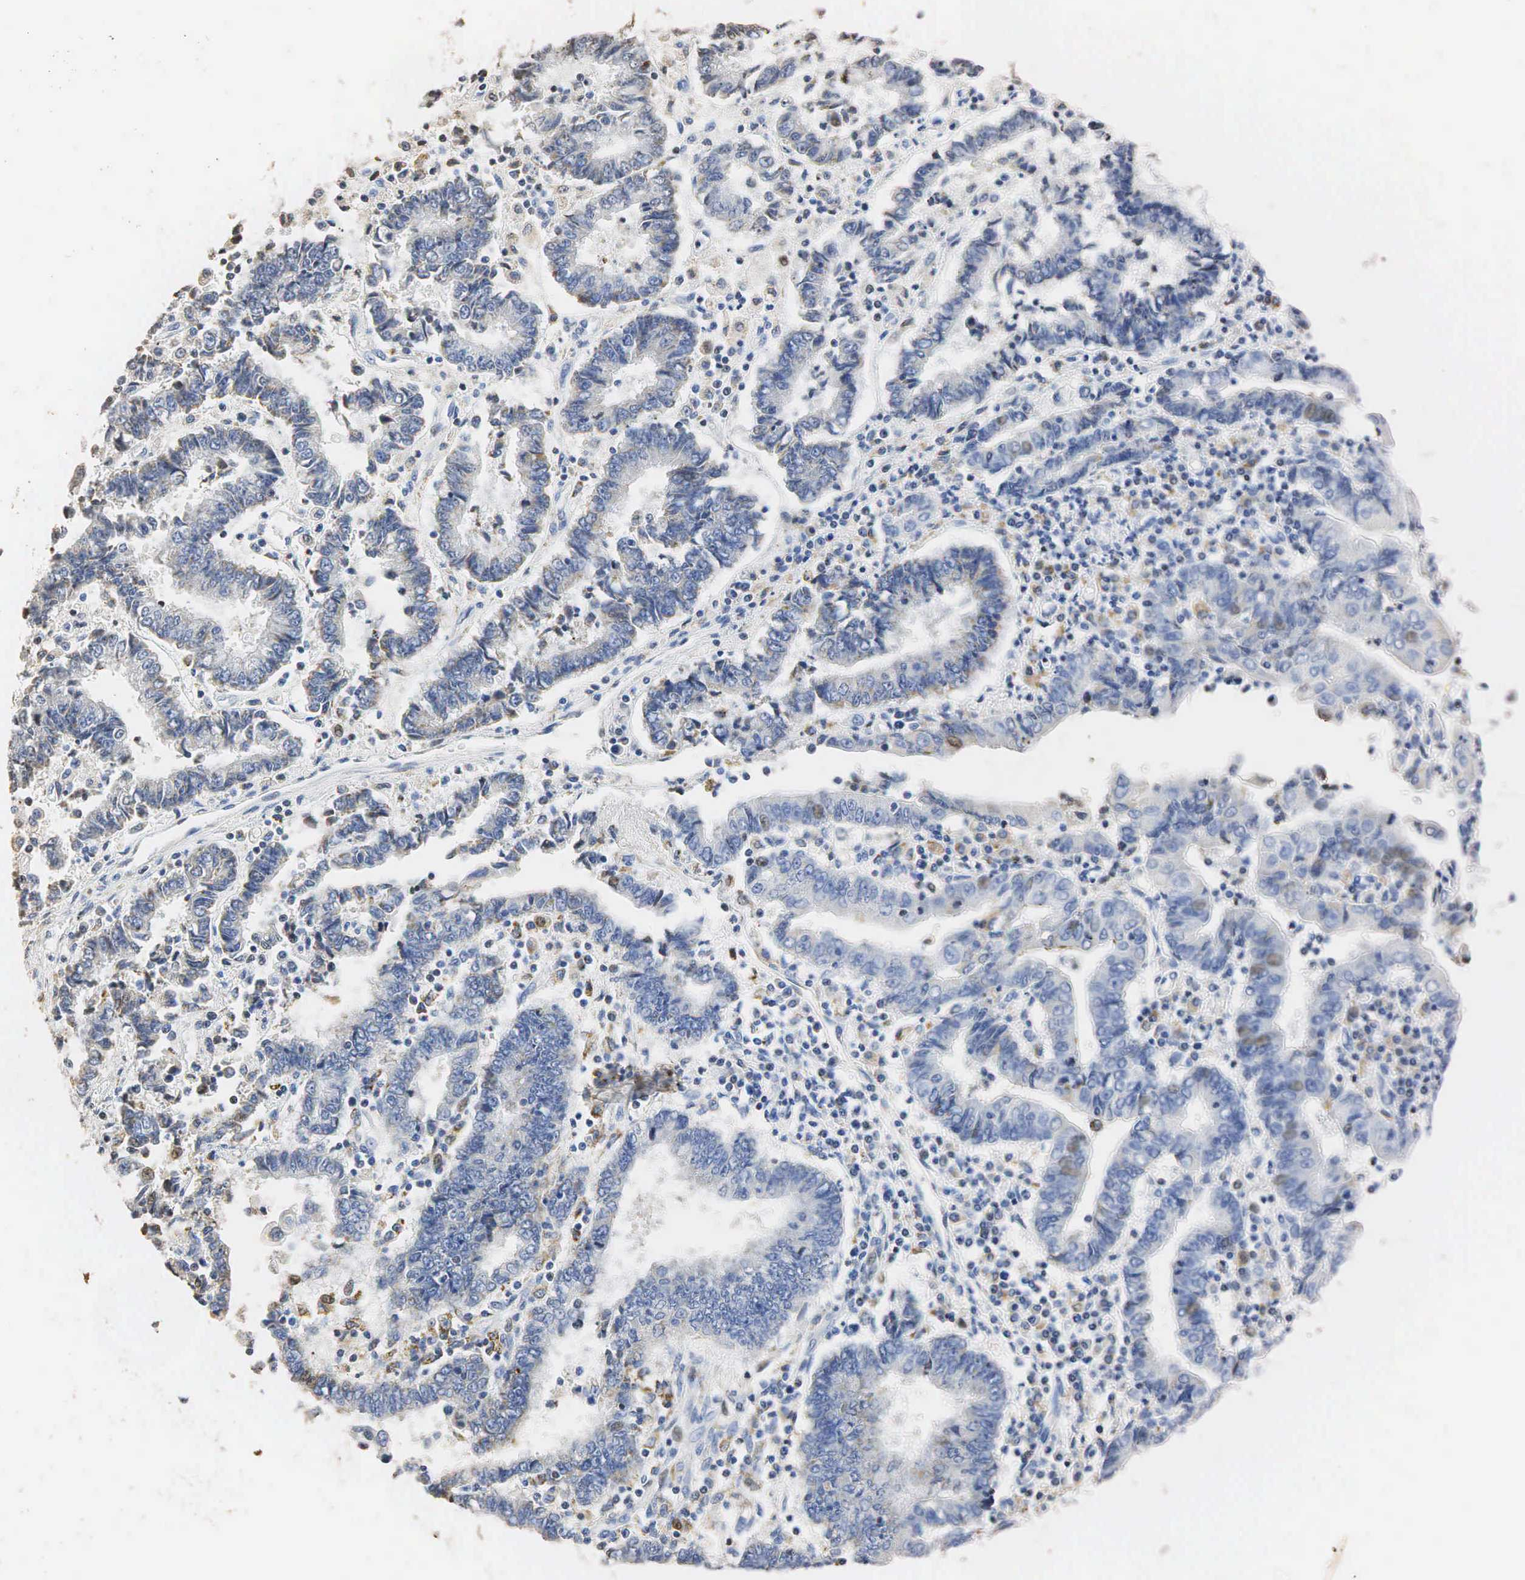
{"staining": {"intensity": "strong", "quantity": "<25%", "location": "cytoplasmic/membranous"}, "tissue": "endometrial cancer", "cell_type": "Tumor cells", "image_type": "cancer", "snomed": [{"axis": "morphology", "description": "Adenocarcinoma, NOS"}, {"axis": "topography", "description": "Endometrium"}], "caption": "This histopathology image displays endometrial cancer (adenocarcinoma) stained with immunohistochemistry to label a protein in brown. The cytoplasmic/membranous of tumor cells show strong positivity for the protein. Nuclei are counter-stained blue.", "gene": "SYP", "patient": {"sex": "female", "age": 75}}